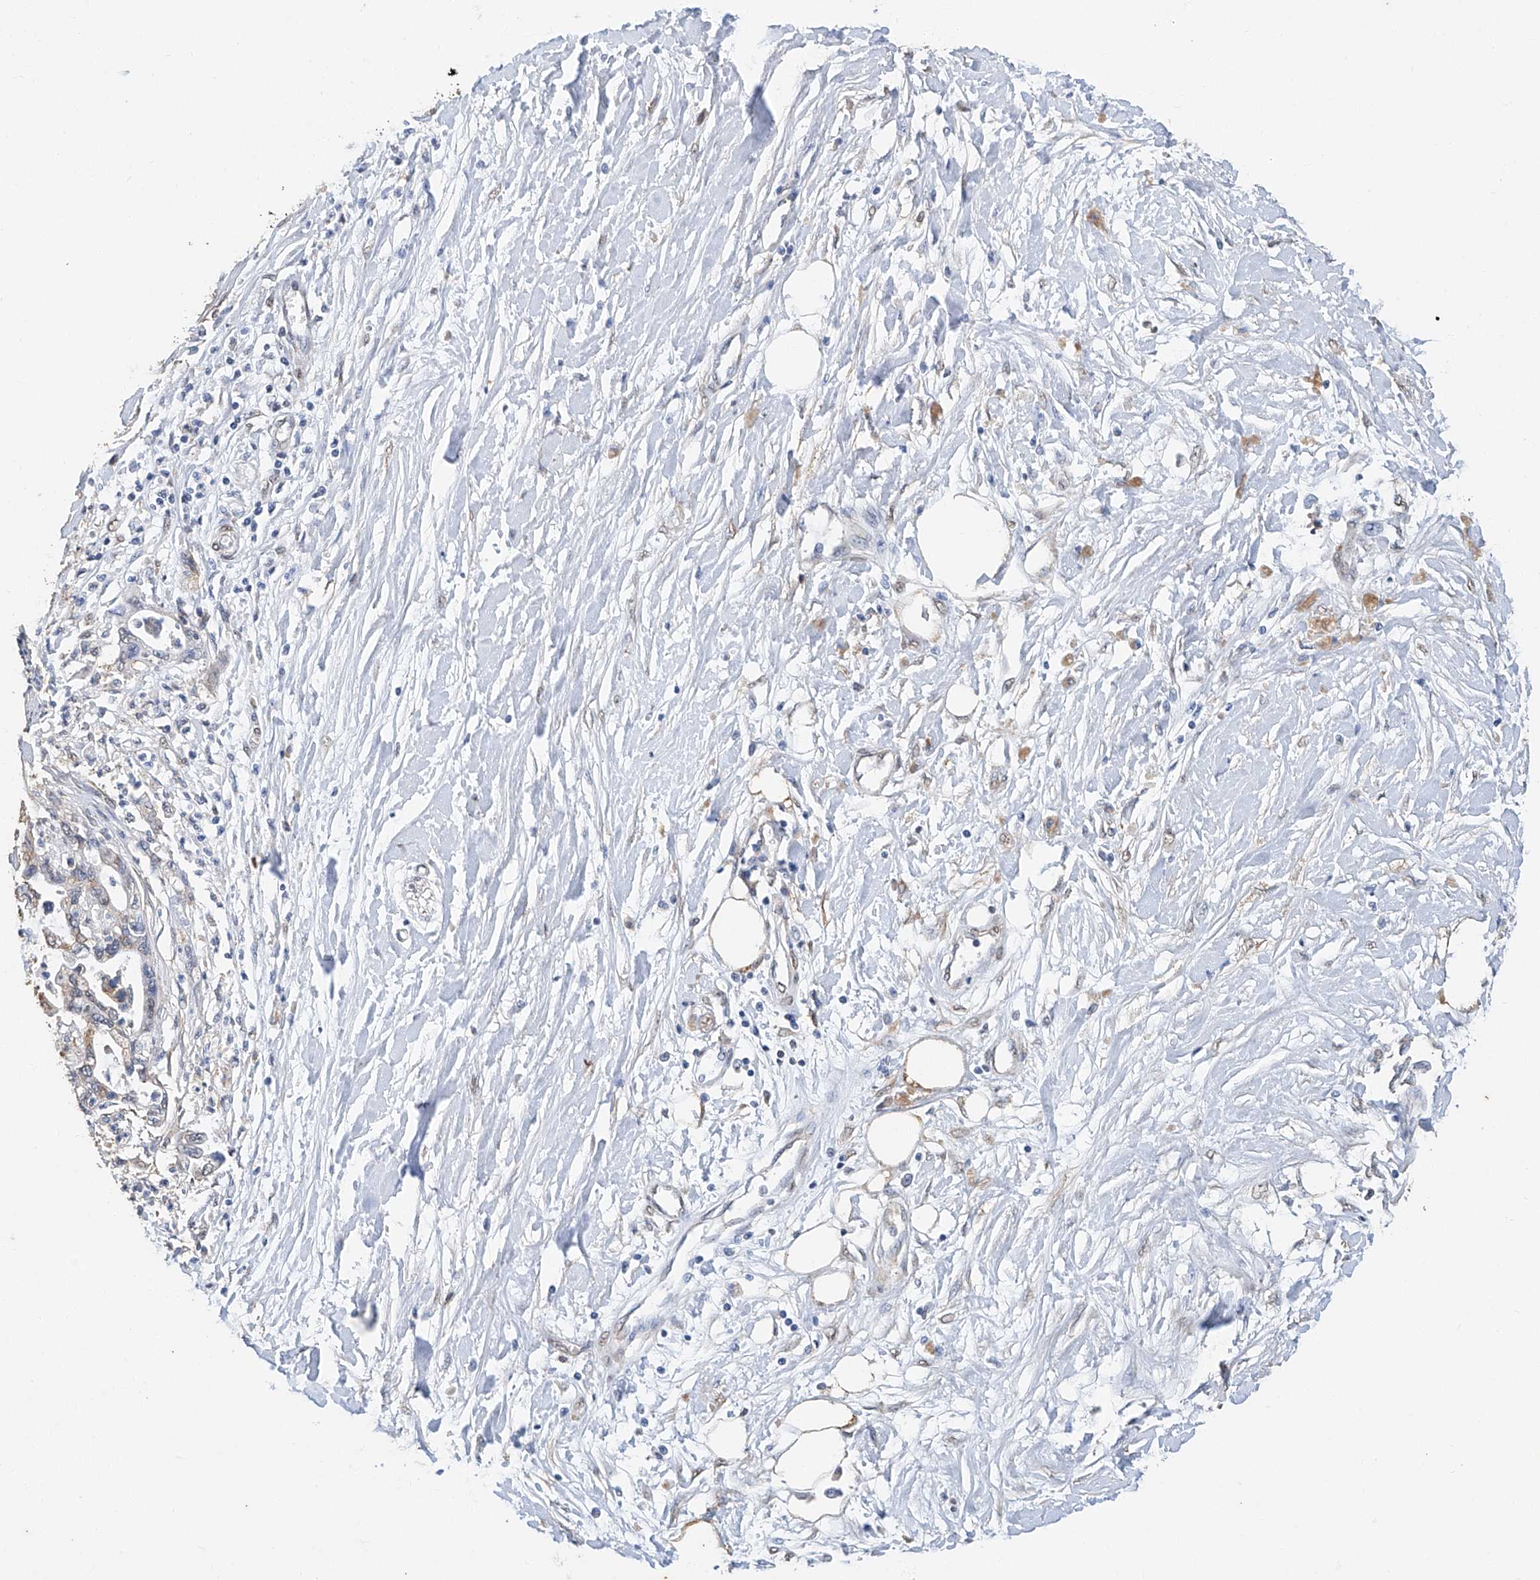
{"staining": {"intensity": "weak", "quantity": "<25%", "location": "cytoplasmic/membranous"}, "tissue": "pancreatic cancer", "cell_type": "Tumor cells", "image_type": "cancer", "snomed": [{"axis": "morphology", "description": "Adenocarcinoma, NOS"}, {"axis": "topography", "description": "Pancreas"}], "caption": "Immunohistochemical staining of human pancreatic cancer reveals no significant expression in tumor cells.", "gene": "CERS4", "patient": {"sex": "male", "age": 56}}